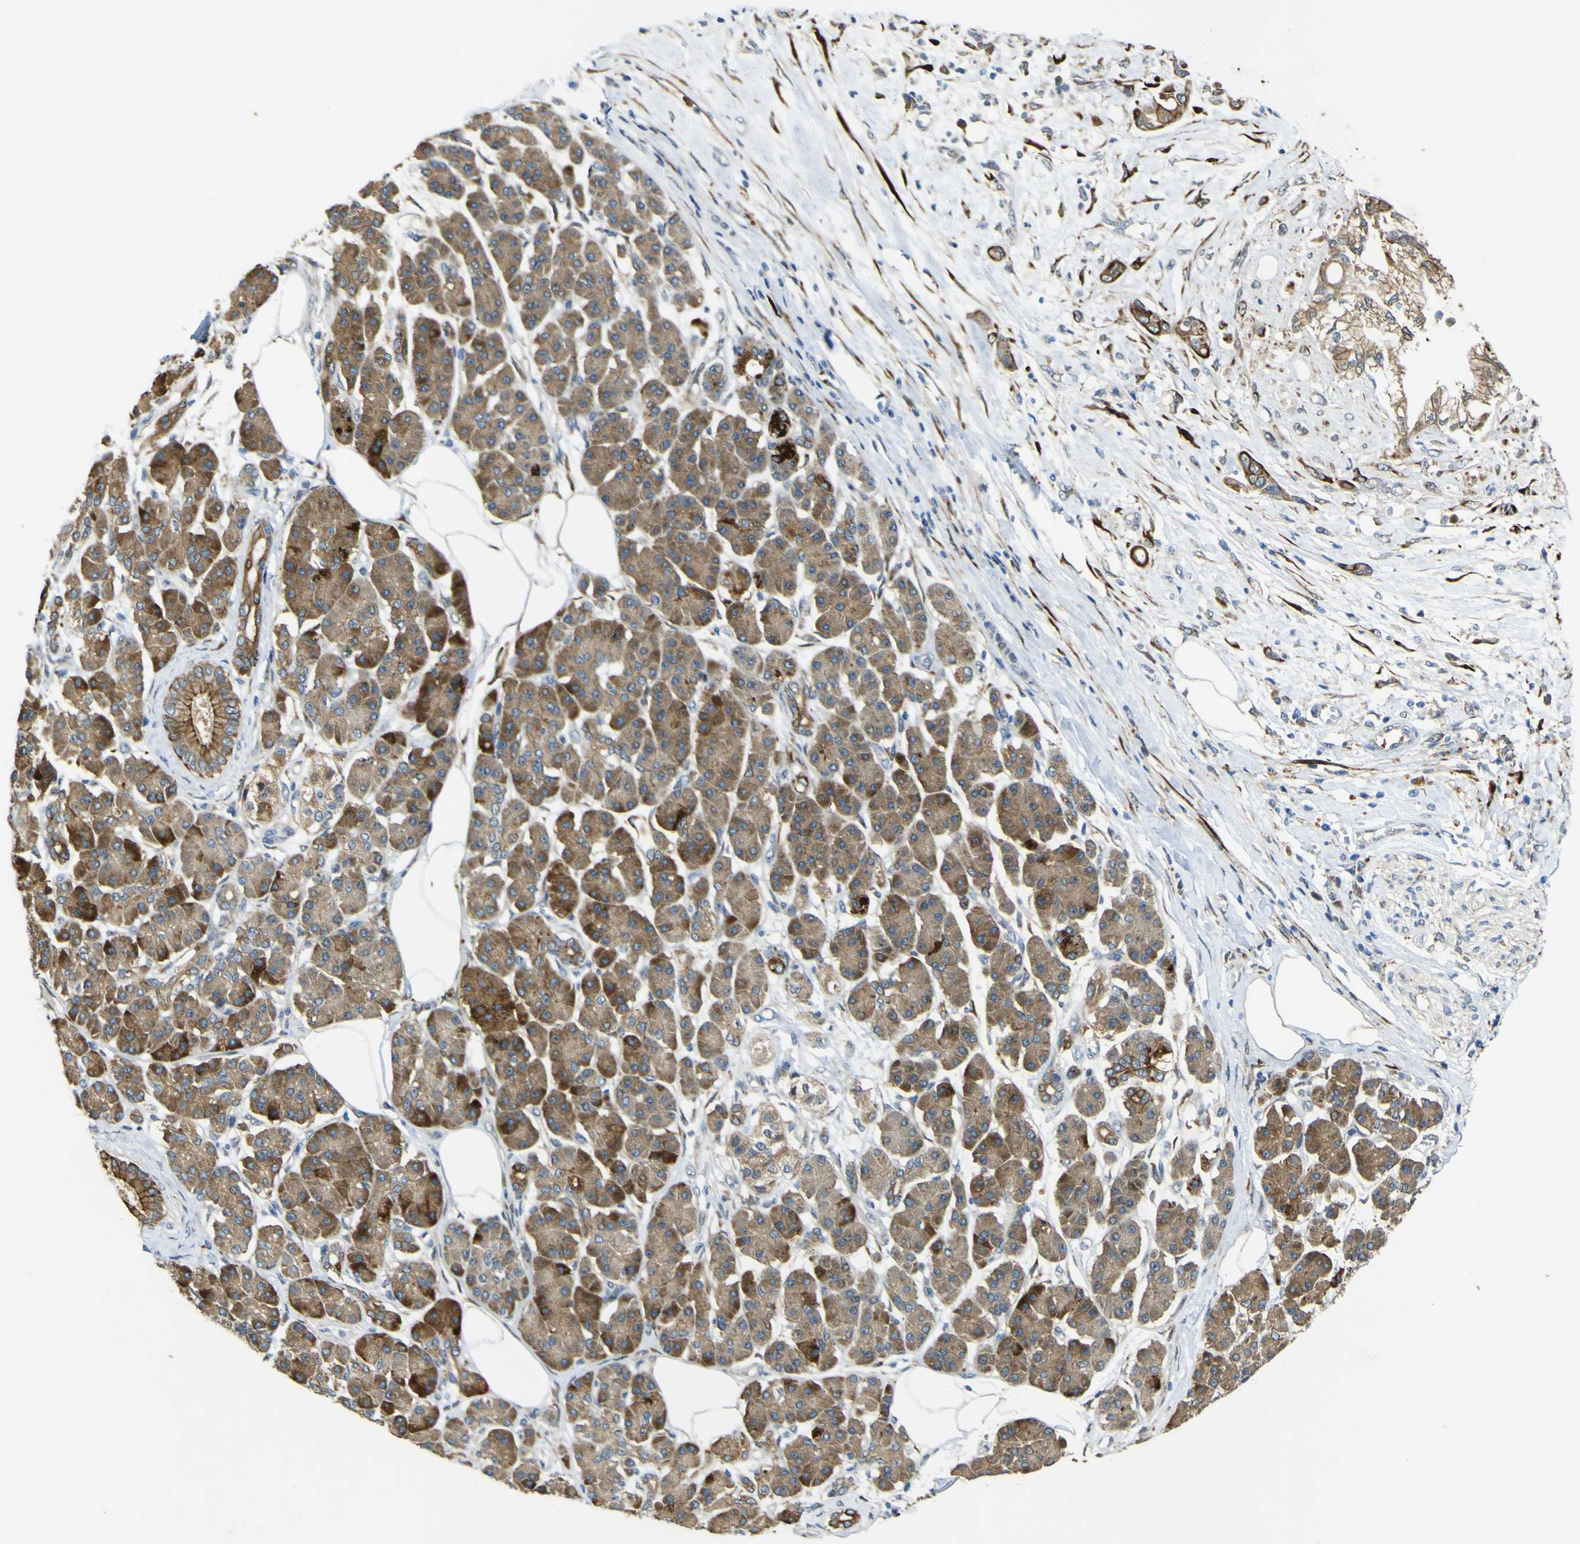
{"staining": {"intensity": "moderate", "quantity": ">75%", "location": "cytoplasmic/membranous"}, "tissue": "pancreatic cancer", "cell_type": "Tumor cells", "image_type": "cancer", "snomed": [{"axis": "morphology", "description": "Adenocarcinoma, NOS"}, {"axis": "morphology", "description": "Adenocarcinoma, metastatic, NOS"}, {"axis": "topography", "description": "Lymph node"}, {"axis": "topography", "description": "Pancreas"}, {"axis": "topography", "description": "Duodenum"}], "caption": "The immunohistochemical stain highlights moderate cytoplasmic/membranous expression in tumor cells of pancreatic cancer tissue.", "gene": "LBHD1", "patient": {"sex": "female", "age": 64}}